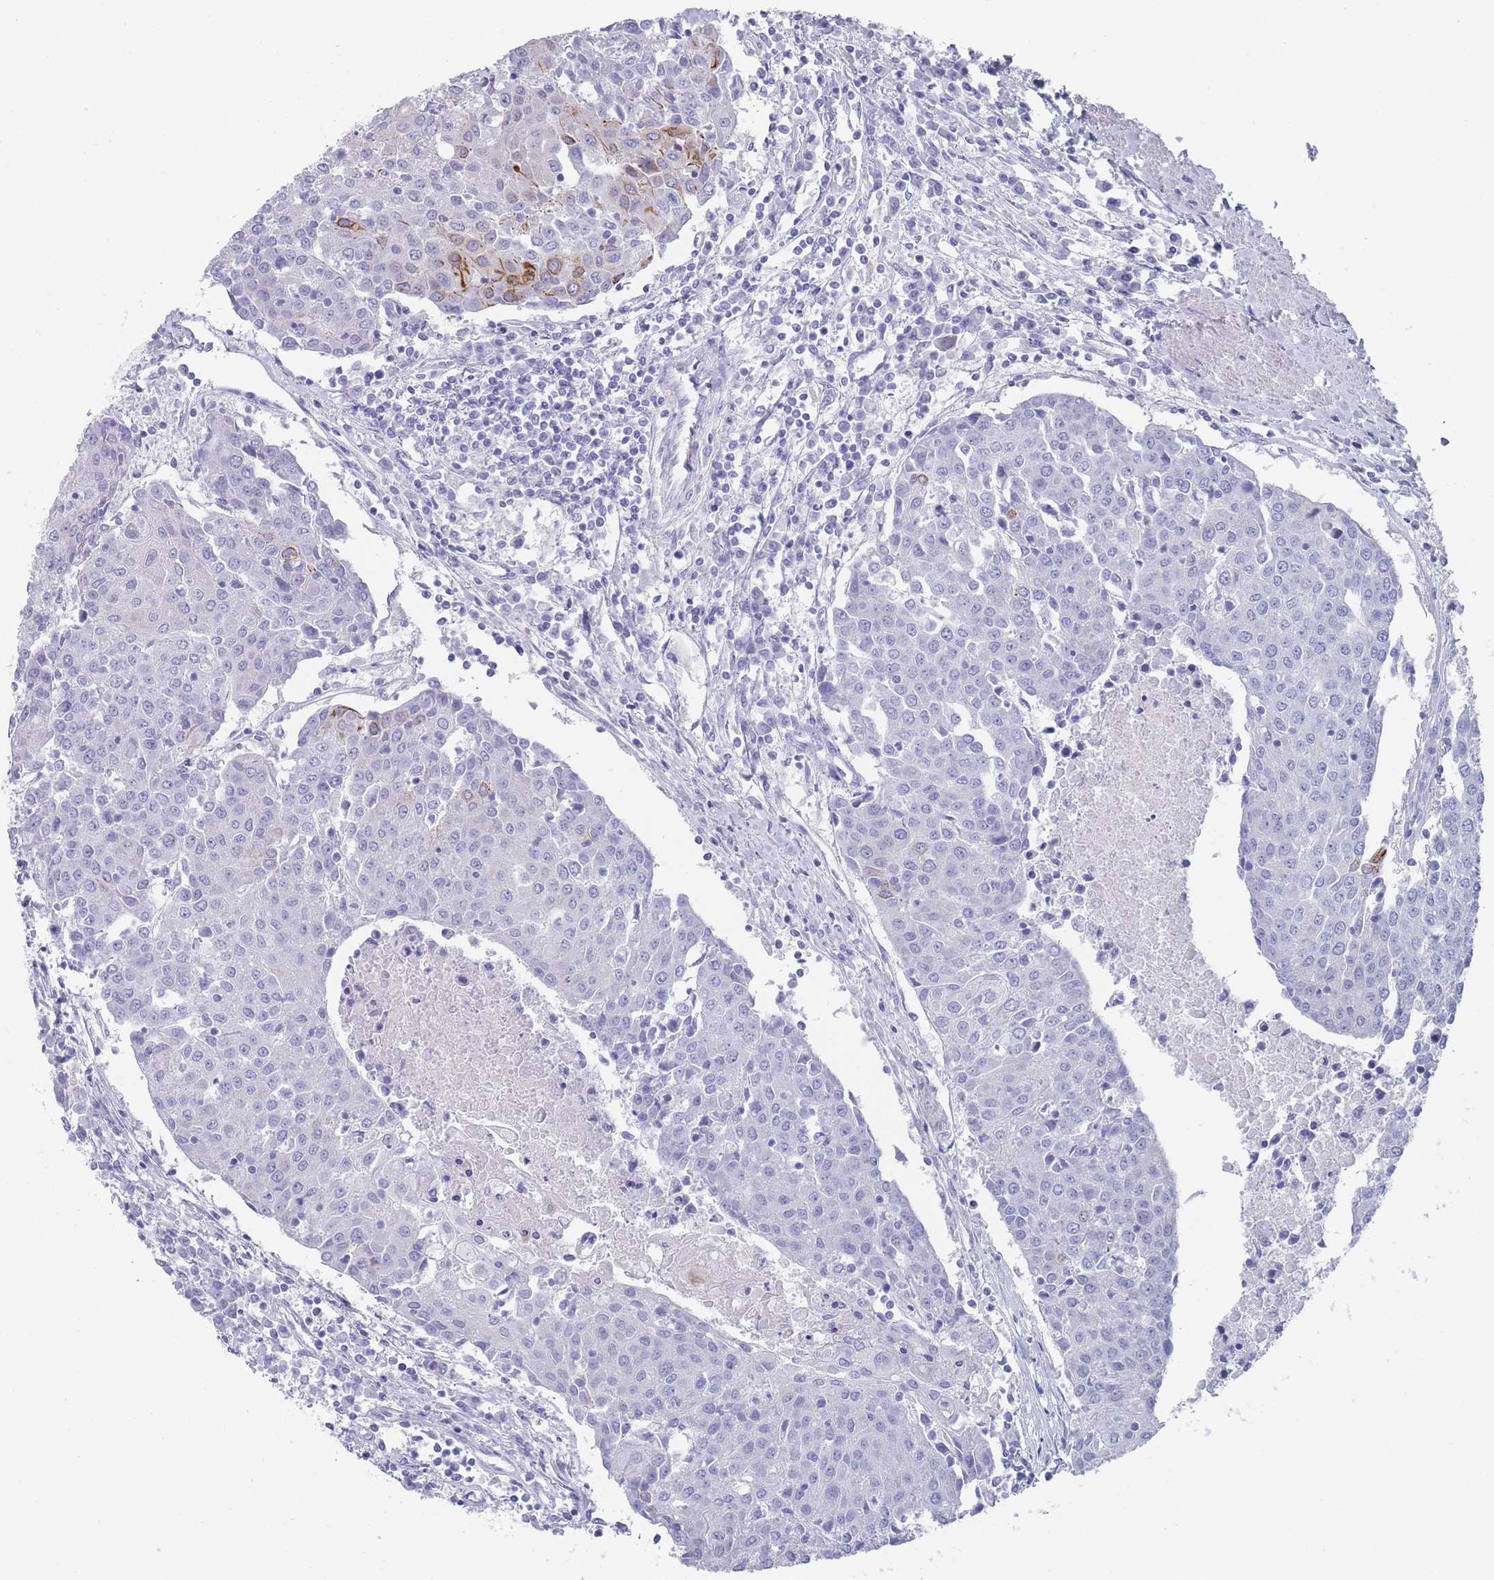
{"staining": {"intensity": "strong", "quantity": "<25%", "location": "cytoplasmic/membranous"}, "tissue": "urothelial cancer", "cell_type": "Tumor cells", "image_type": "cancer", "snomed": [{"axis": "morphology", "description": "Urothelial carcinoma, High grade"}, {"axis": "topography", "description": "Urinary bladder"}], "caption": "Immunohistochemistry micrograph of urothelial cancer stained for a protein (brown), which reveals medium levels of strong cytoplasmic/membranous positivity in about <25% of tumor cells.", "gene": "RAB2B", "patient": {"sex": "female", "age": 85}}